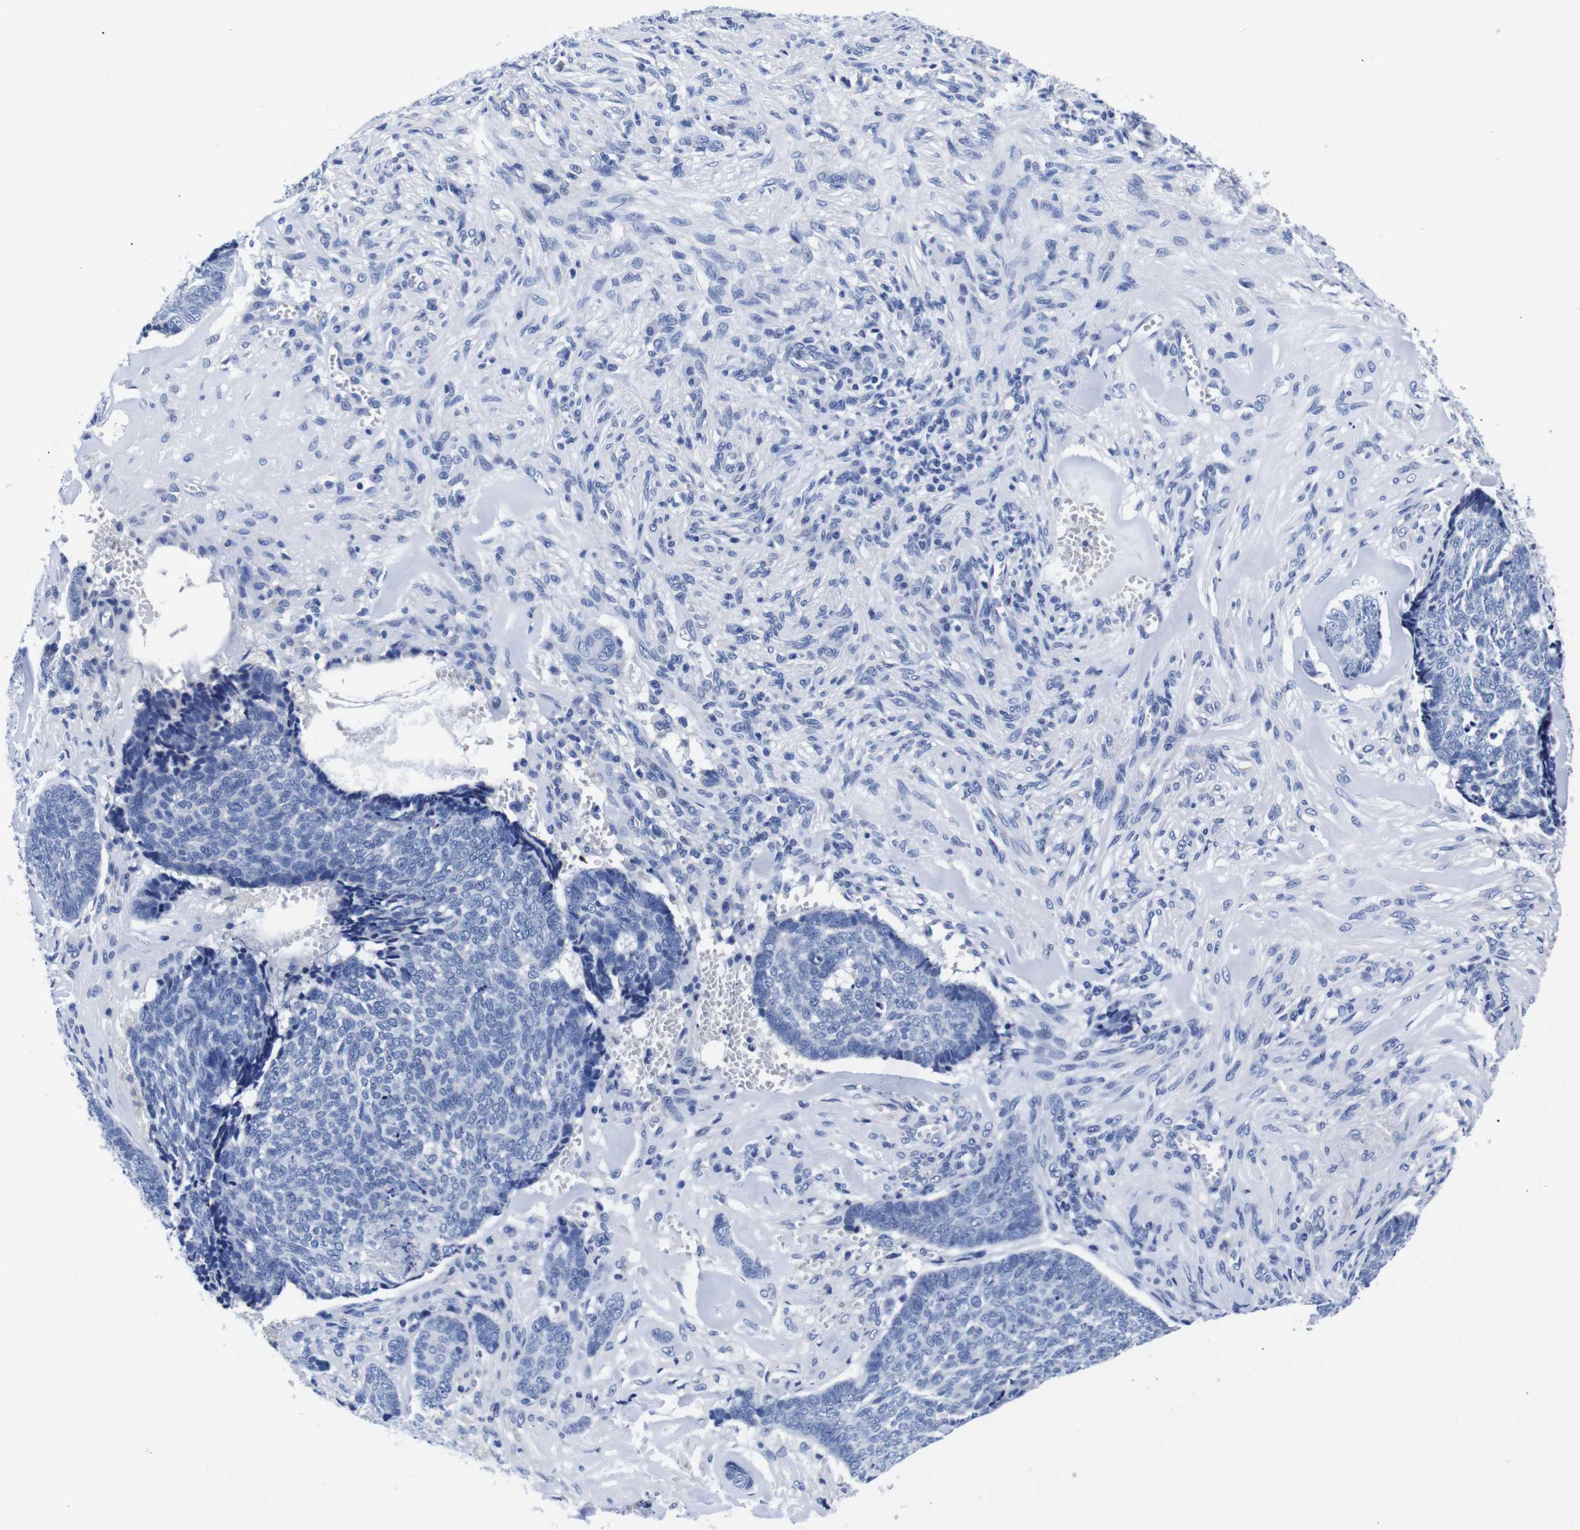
{"staining": {"intensity": "negative", "quantity": "none", "location": "none"}, "tissue": "skin cancer", "cell_type": "Tumor cells", "image_type": "cancer", "snomed": [{"axis": "morphology", "description": "Basal cell carcinoma"}, {"axis": "topography", "description": "Skin"}], "caption": "DAB (3,3'-diaminobenzidine) immunohistochemical staining of skin basal cell carcinoma shows no significant staining in tumor cells.", "gene": "CLEC4G", "patient": {"sex": "male", "age": 84}}